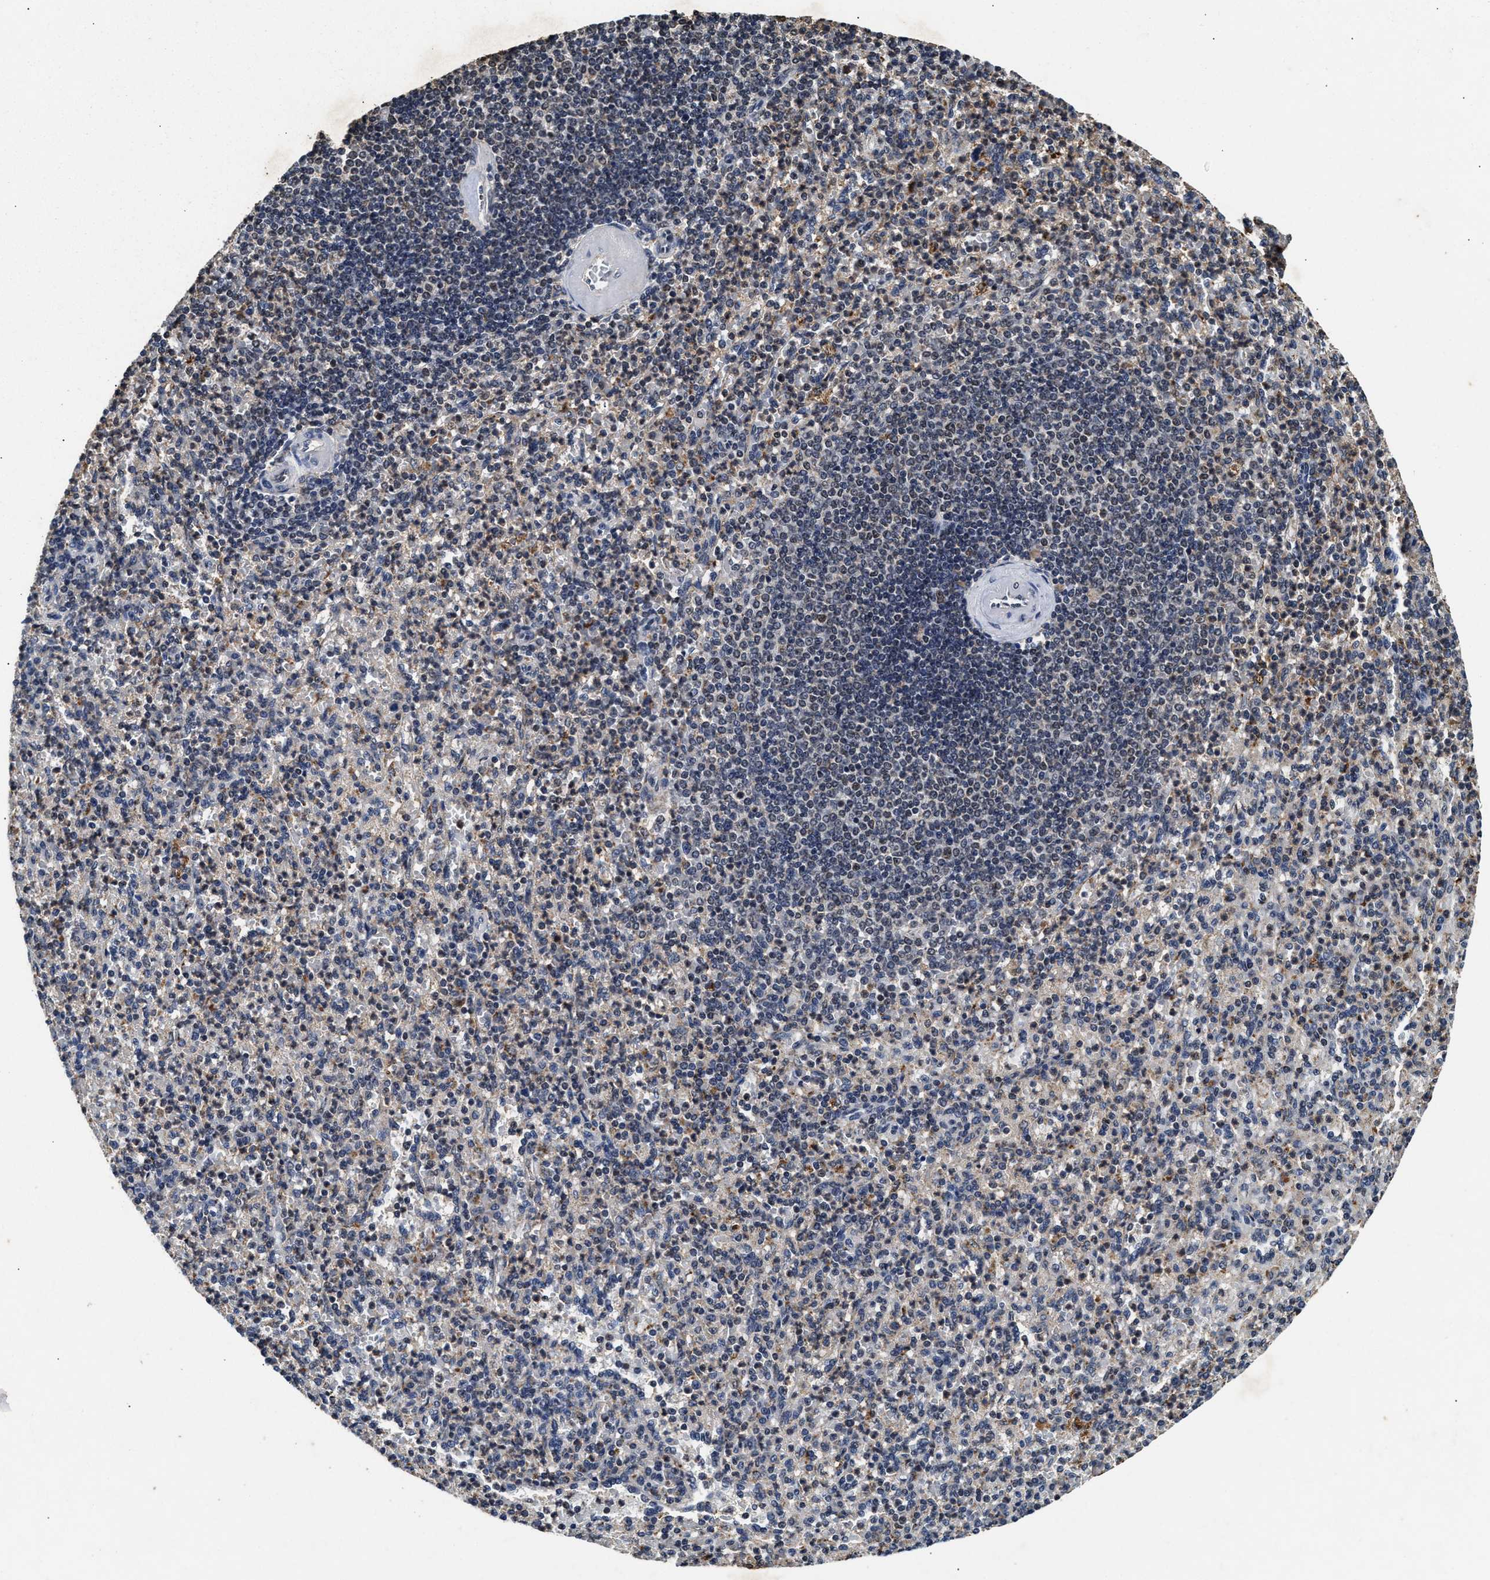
{"staining": {"intensity": "moderate", "quantity": "25%-75%", "location": "cytoplasmic/membranous"}, "tissue": "spleen", "cell_type": "Cells in red pulp", "image_type": "normal", "snomed": [{"axis": "morphology", "description": "Normal tissue, NOS"}, {"axis": "topography", "description": "Spleen"}], "caption": "The image exhibits staining of benign spleen, revealing moderate cytoplasmic/membranous protein expression (brown color) within cells in red pulp.", "gene": "ACOX1", "patient": {"sex": "female", "age": 74}}